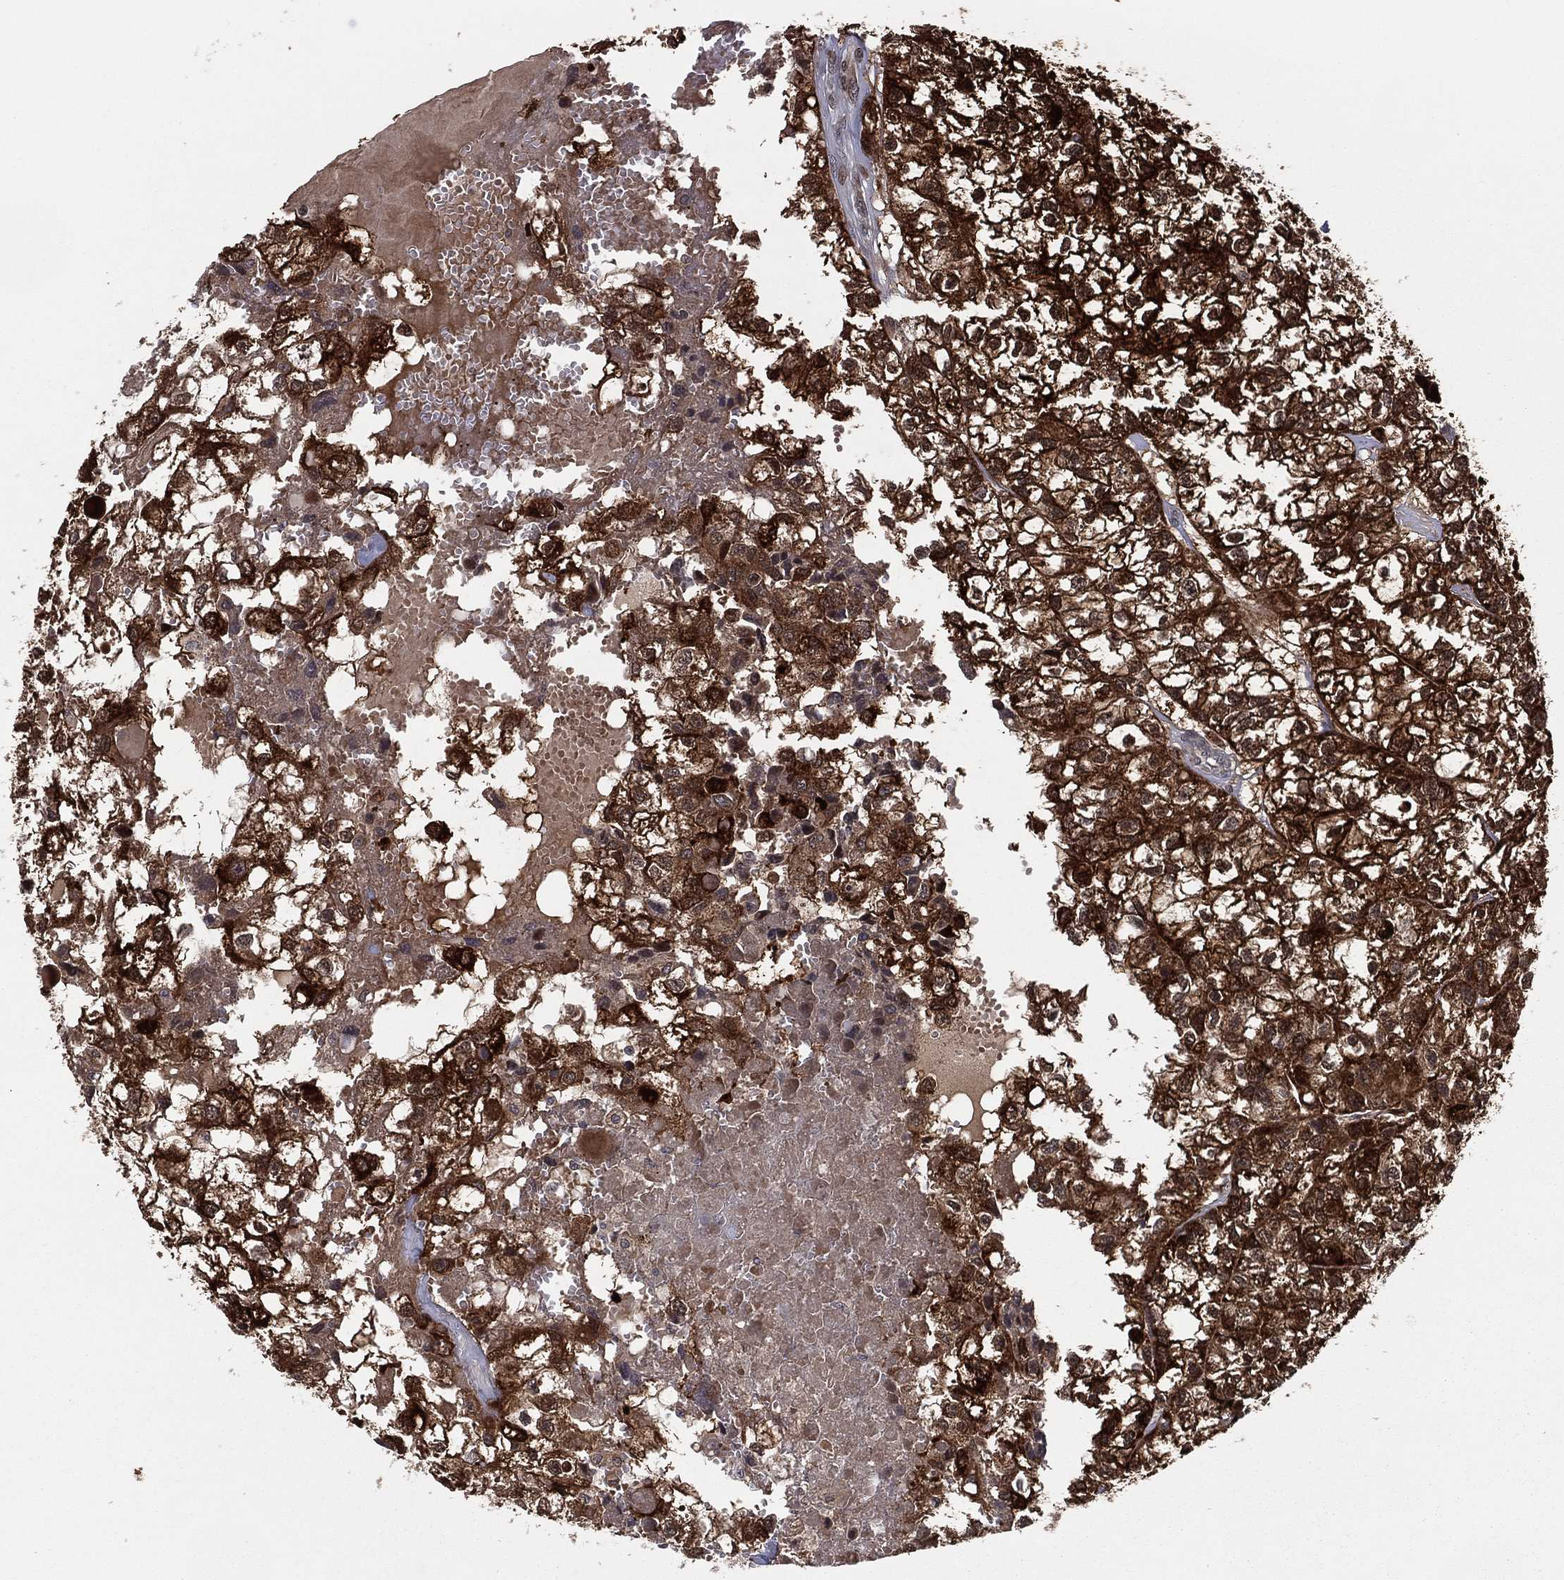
{"staining": {"intensity": "strong", "quantity": "25%-75%", "location": "cytoplasmic/membranous"}, "tissue": "renal cancer", "cell_type": "Tumor cells", "image_type": "cancer", "snomed": [{"axis": "morphology", "description": "Adenocarcinoma, NOS"}, {"axis": "topography", "description": "Kidney"}], "caption": "DAB immunohistochemical staining of renal cancer (adenocarcinoma) exhibits strong cytoplasmic/membranous protein positivity in approximately 25%-75% of tumor cells. (IHC, brightfield microscopy, high magnification).", "gene": "SNCG", "patient": {"sex": "male", "age": 56}}